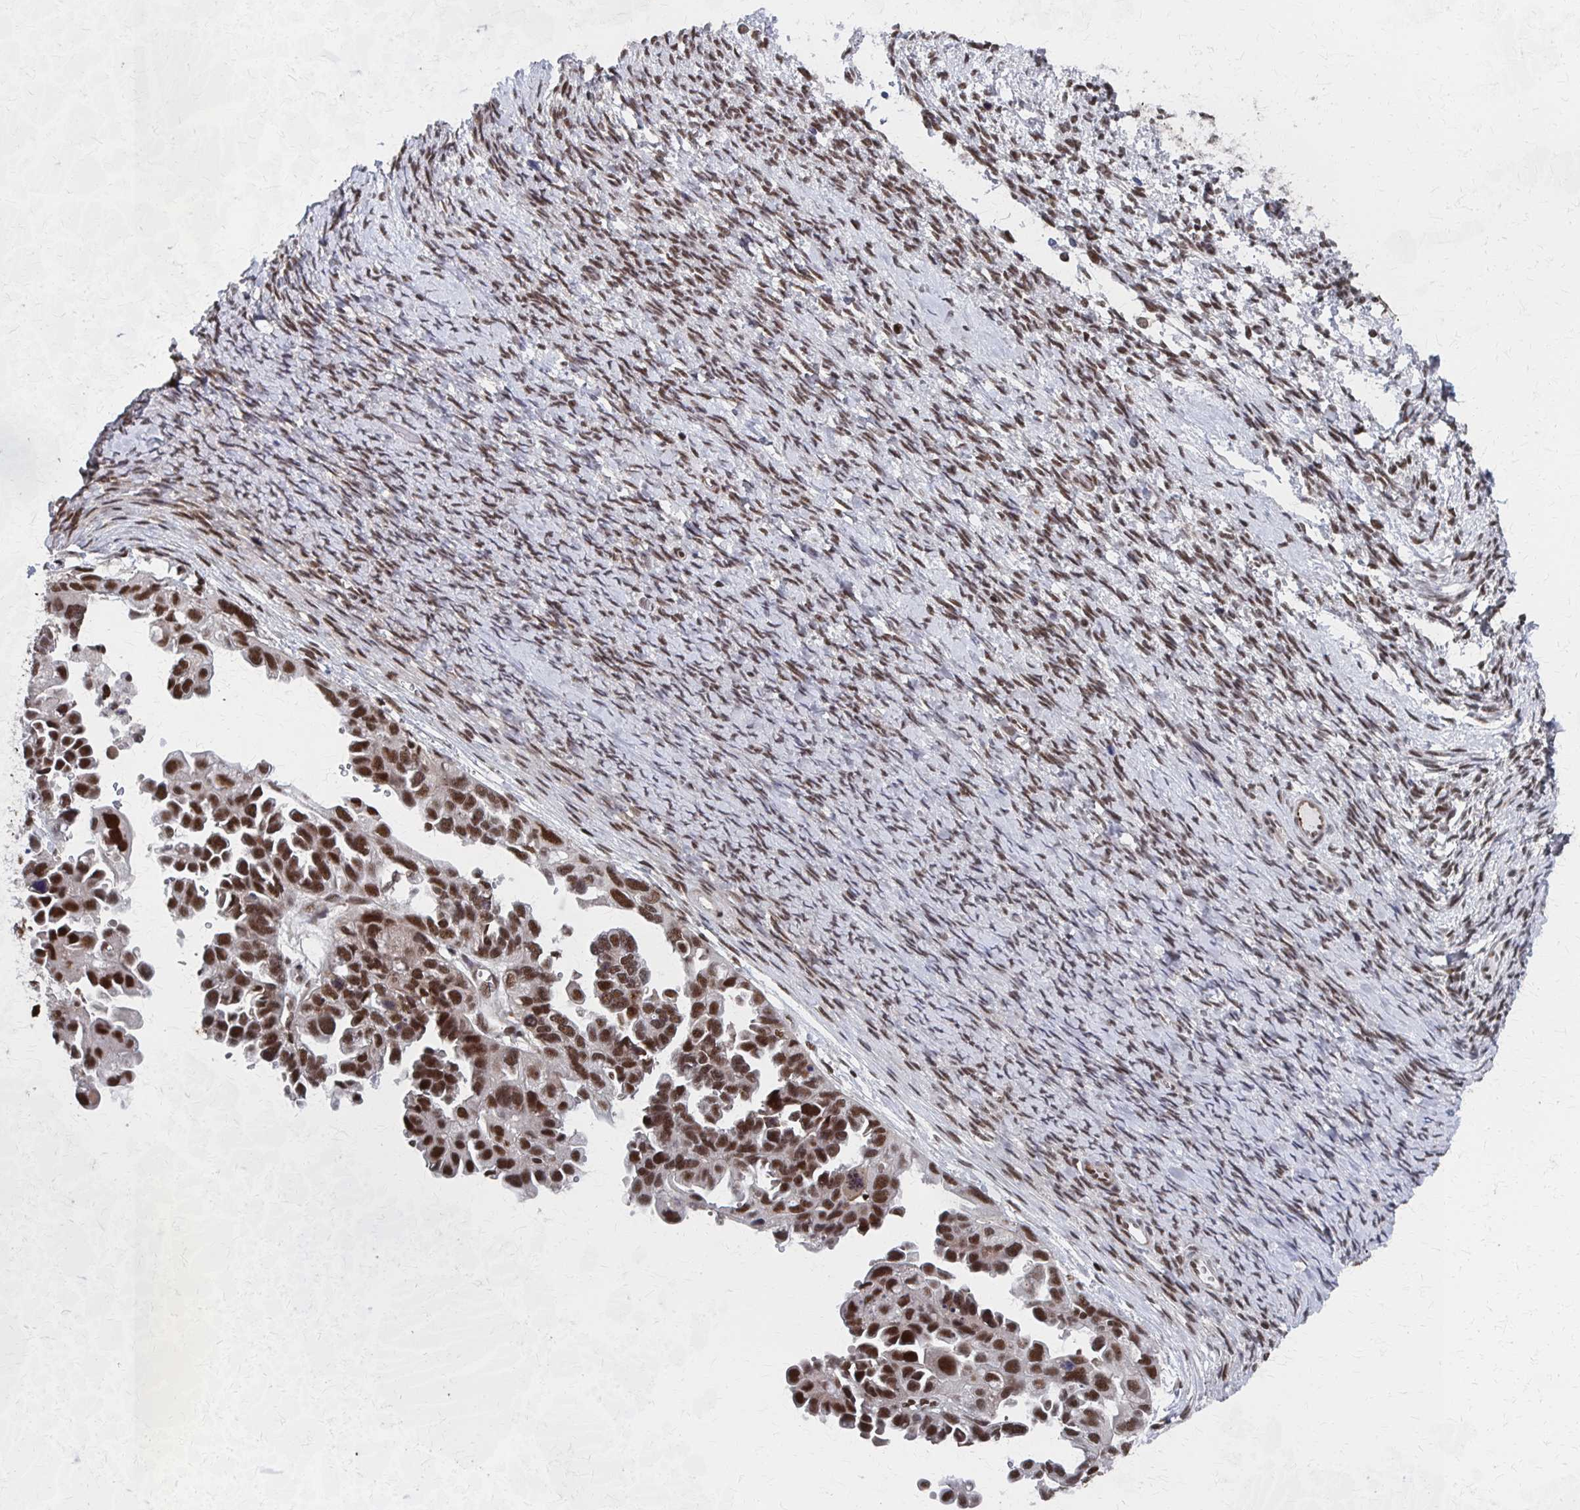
{"staining": {"intensity": "strong", "quantity": ">75%", "location": "nuclear"}, "tissue": "ovarian cancer", "cell_type": "Tumor cells", "image_type": "cancer", "snomed": [{"axis": "morphology", "description": "Cystadenocarcinoma, serous, NOS"}, {"axis": "topography", "description": "Ovary"}], "caption": "There is high levels of strong nuclear positivity in tumor cells of ovarian cancer (serous cystadenocarcinoma), as demonstrated by immunohistochemical staining (brown color).", "gene": "GTF2B", "patient": {"sex": "female", "age": 53}}